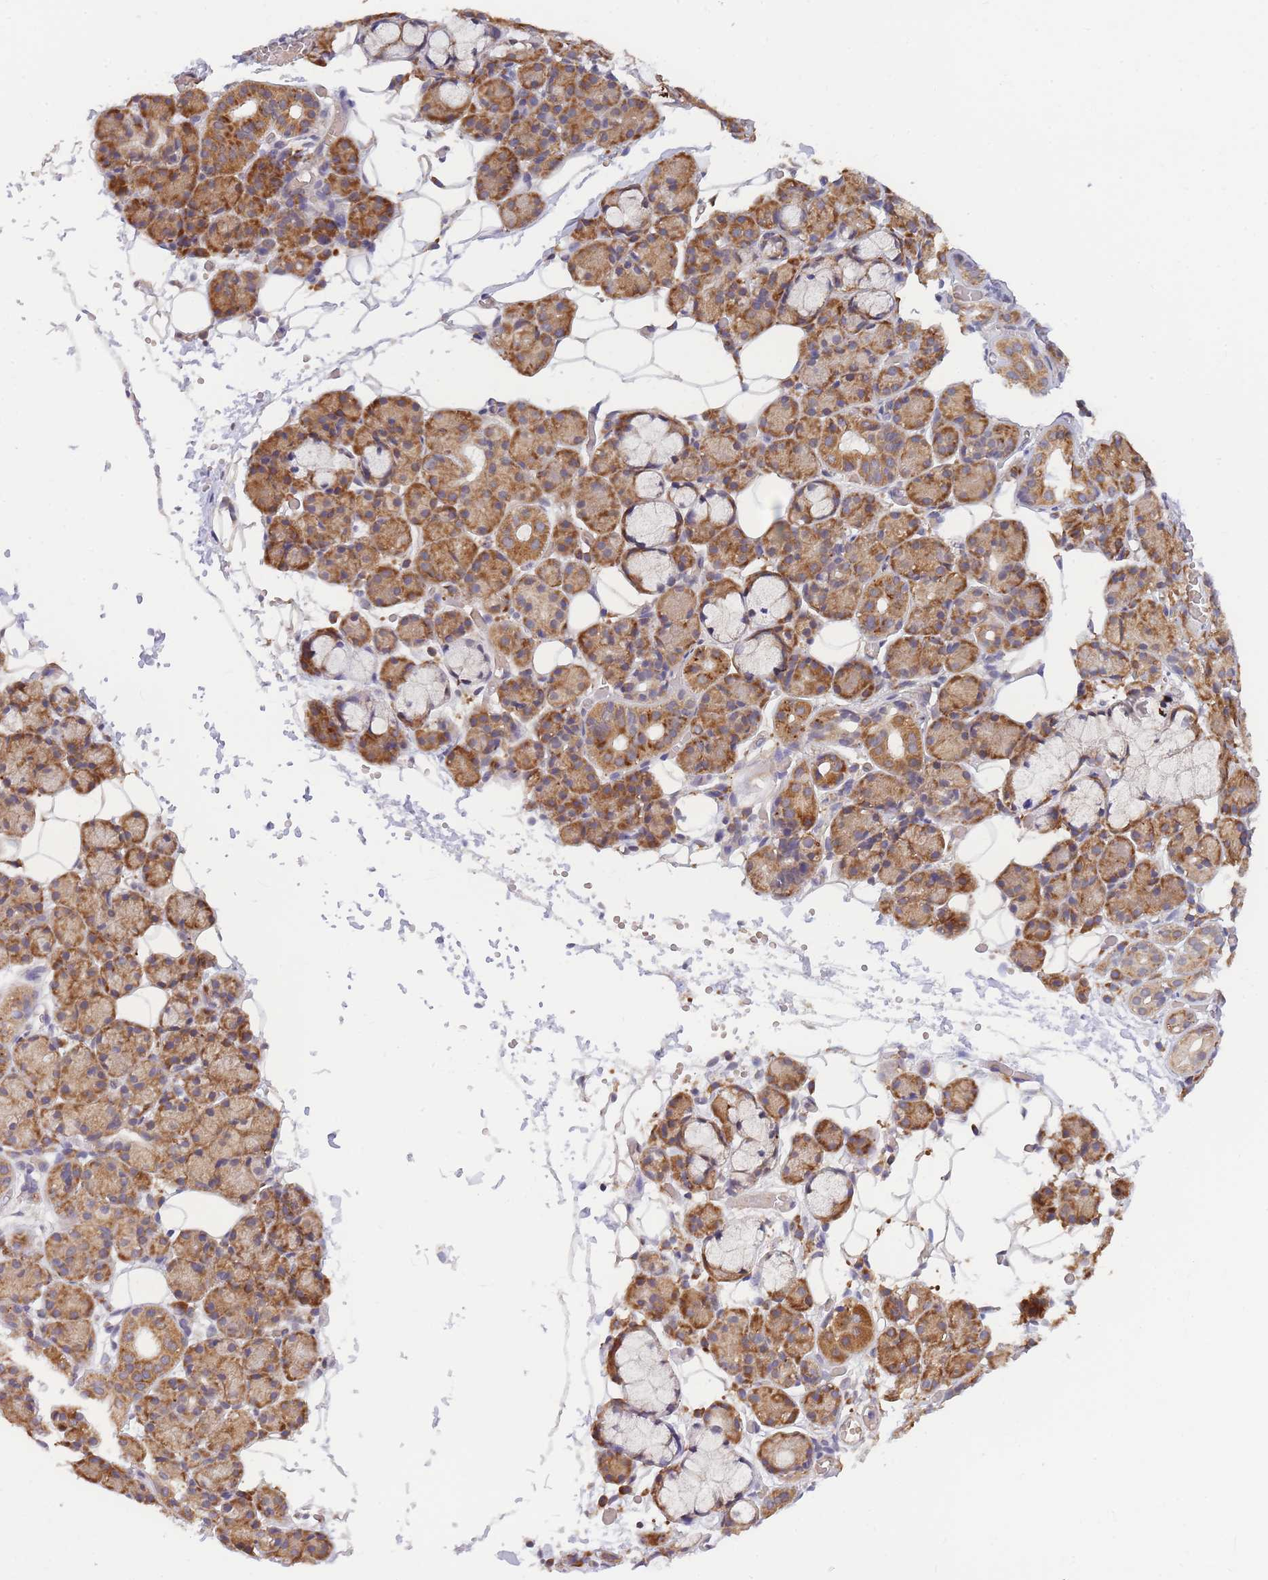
{"staining": {"intensity": "moderate", "quantity": ">75%", "location": "cytoplasmic/membranous"}, "tissue": "salivary gland", "cell_type": "Glandular cells", "image_type": "normal", "snomed": [{"axis": "morphology", "description": "Normal tissue, NOS"}, {"axis": "topography", "description": "Salivary gland"}], "caption": "DAB immunohistochemical staining of benign salivary gland shows moderate cytoplasmic/membranous protein staining in about >75% of glandular cells. Ihc stains the protein of interest in brown and the nuclei are stained blue.", "gene": "ENSG00000276345", "patient": {"sex": "male", "age": 63}}